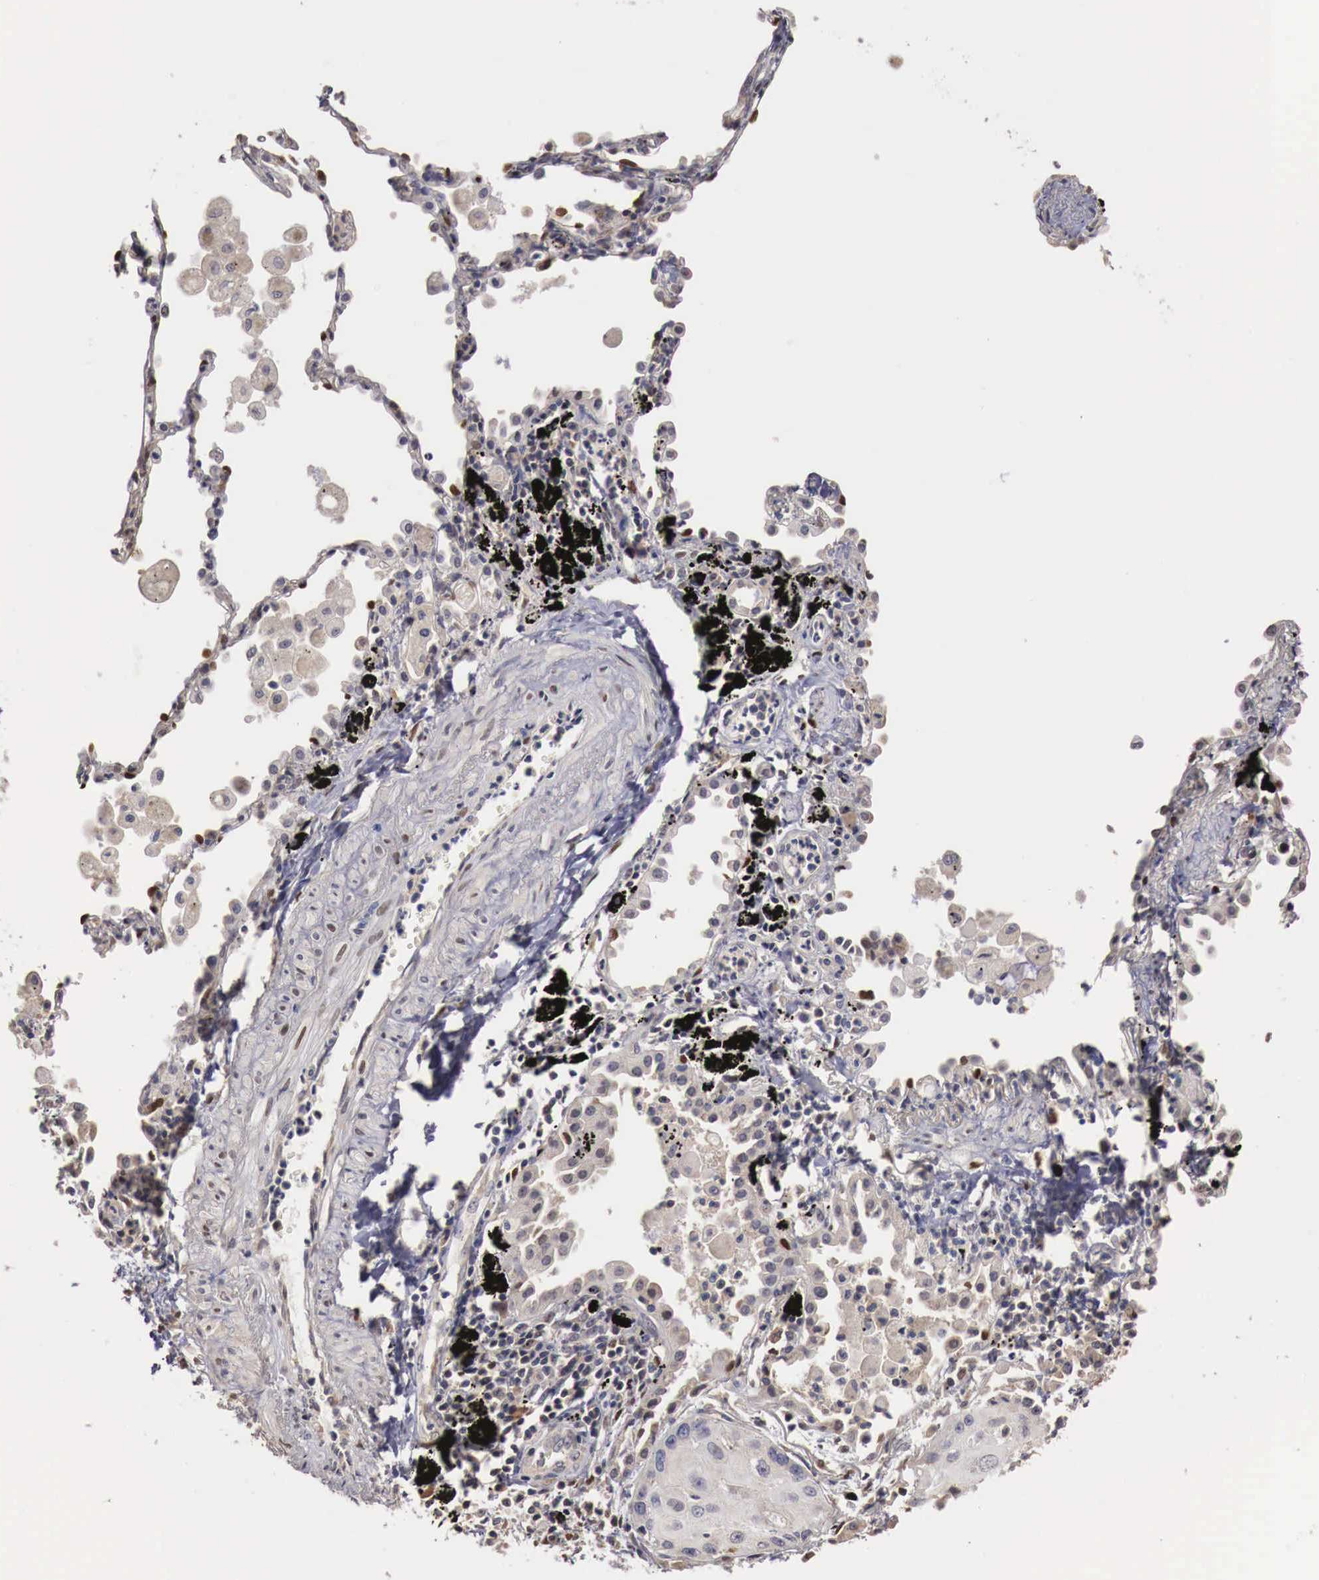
{"staining": {"intensity": "negative", "quantity": "none", "location": "none"}, "tissue": "lung cancer", "cell_type": "Tumor cells", "image_type": "cancer", "snomed": [{"axis": "morphology", "description": "Squamous cell carcinoma, NOS"}, {"axis": "topography", "description": "Lung"}], "caption": "The image demonstrates no significant expression in tumor cells of lung cancer.", "gene": "KHDRBS2", "patient": {"sex": "male", "age": 71}}